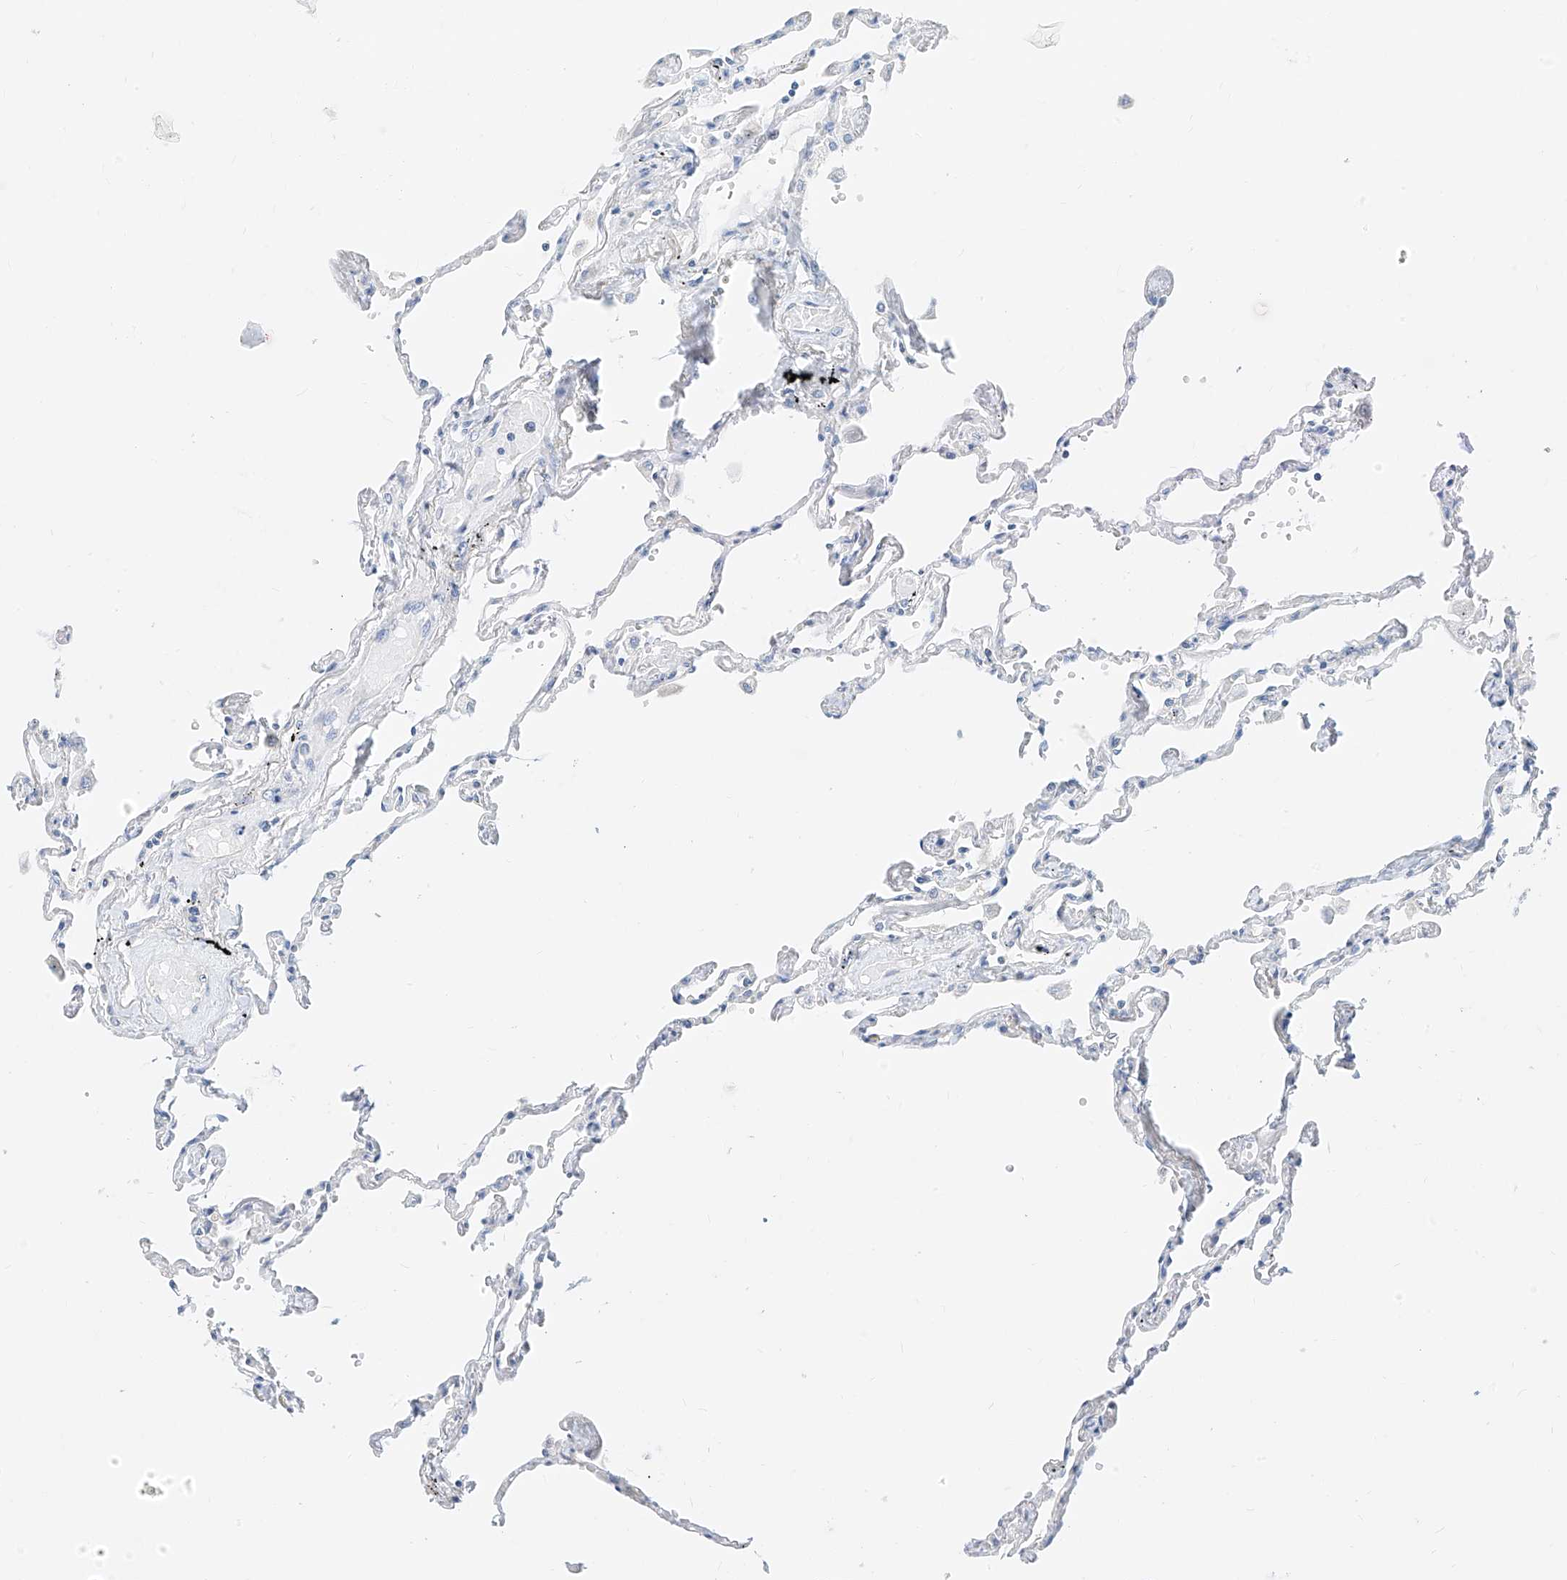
{"staining": {"intensity": "negative", "quantity": "none", "location": "none"}, "tissue": "lung", "cell_type": "Alveolar cells", "image_type": "normal", "snomed": [{"axis": "morphology", "description": "Normal tissue, NOS"}, {"axis": "topography", "description": "Lung"}], "caption": "A high-resolution image shows immunohistochemistry staining of unremarkable lung, which demonstrates no significant staining in alveolar cells. Nuclei are stained in blue.", "gene": "ZZEF1", "patient": {"sex": "female", "age": 67}}